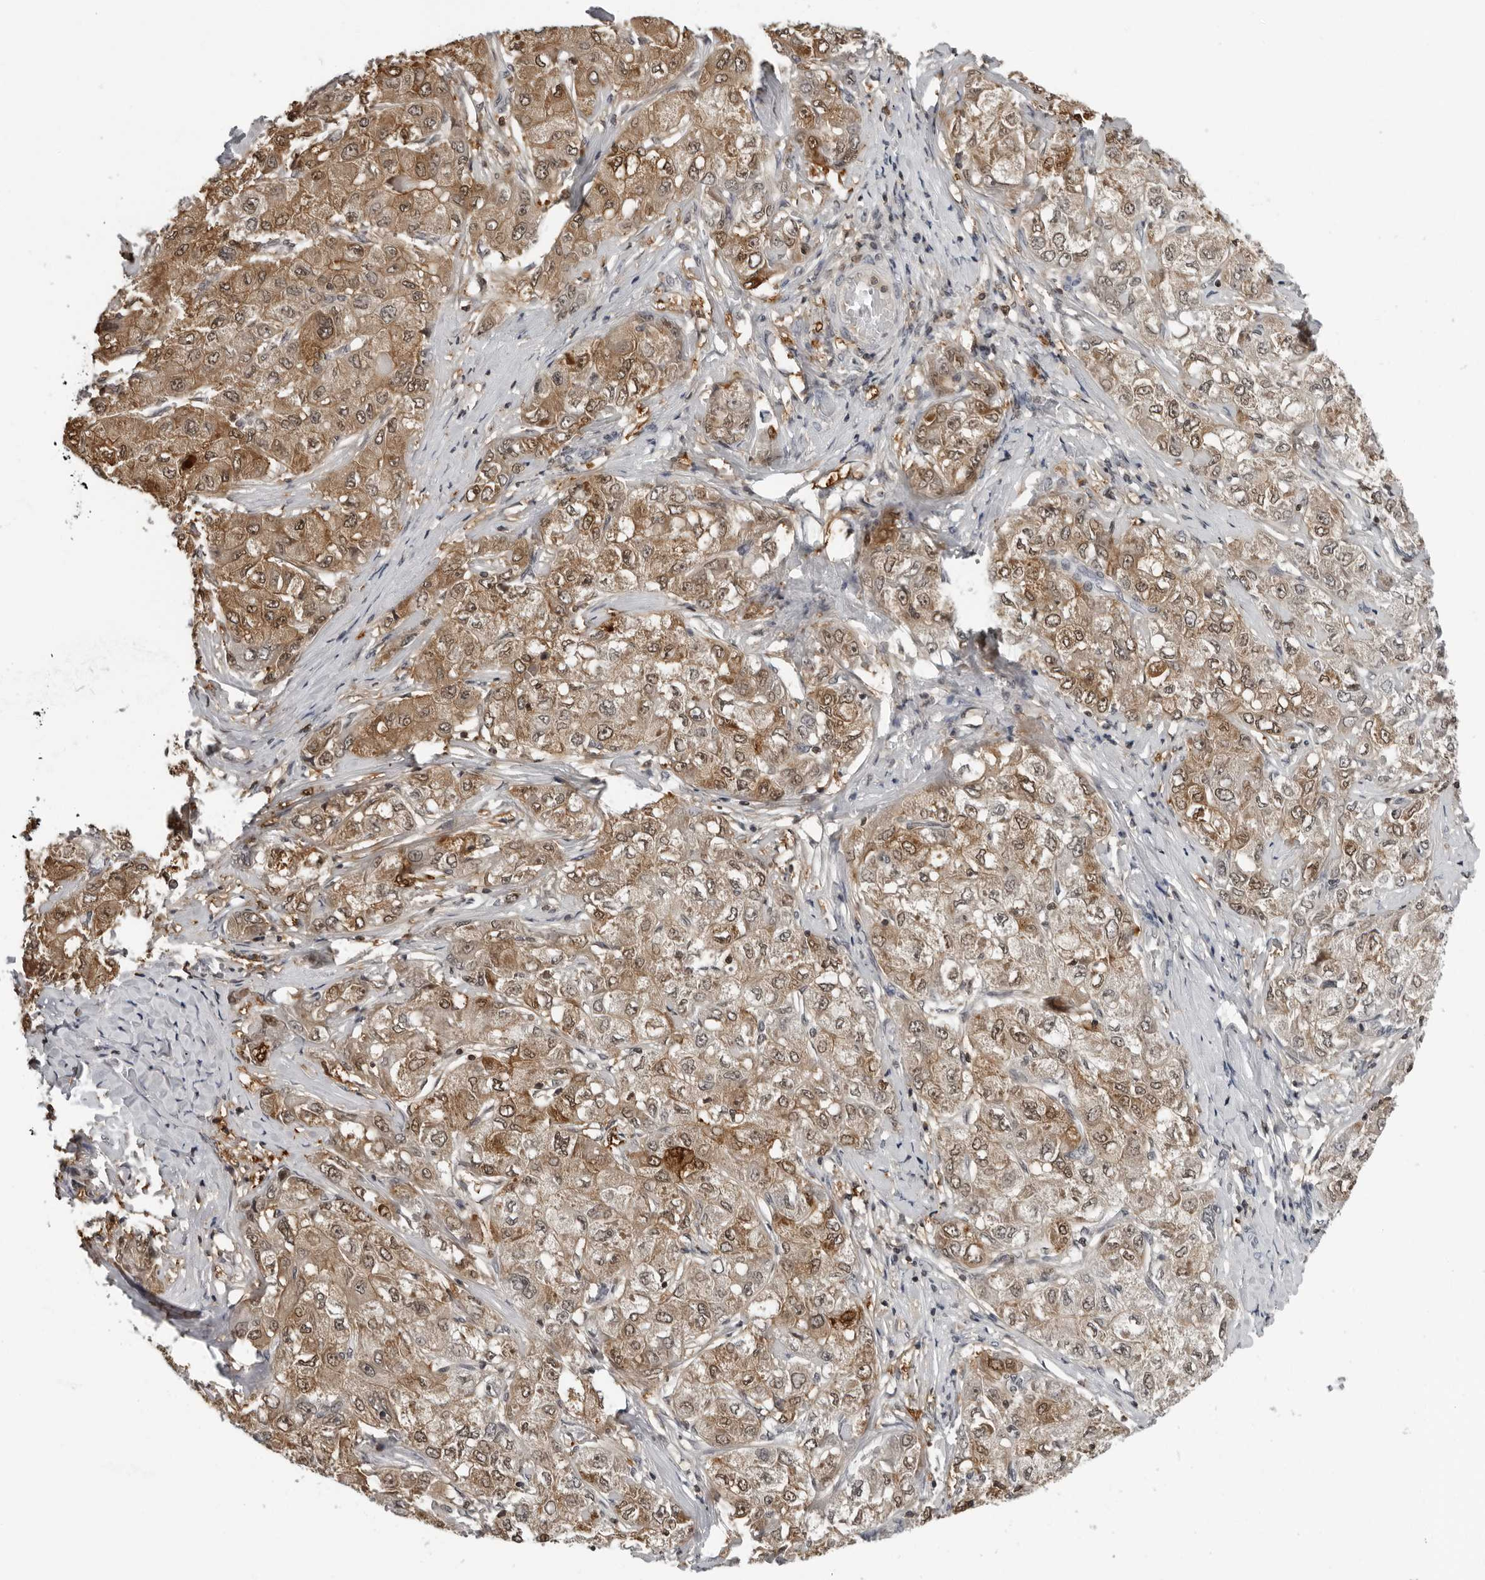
{"staining": {"intensity": "moderate", "quantity": ">75%", "location": "cytoplasmic/membranous"}, "tissue": "liver cancer", "cell_type": "Tumor cells", "image_type": "cancer", "snomed": [{"axis": "morphology", "description": "Carcinoma, Hepatocellular, NOS"}, {"axis": "topography", "description": "Liver"}], "caption": "Liver hepatocellular carcinoma tissue reveals moderate cytoplasmic/membranous positivity in approximately >75% of tumor cells, visualized by immunohistochemistry.", "gene": "HSPH1", "patient": {"sex": "male", "age": 80}}